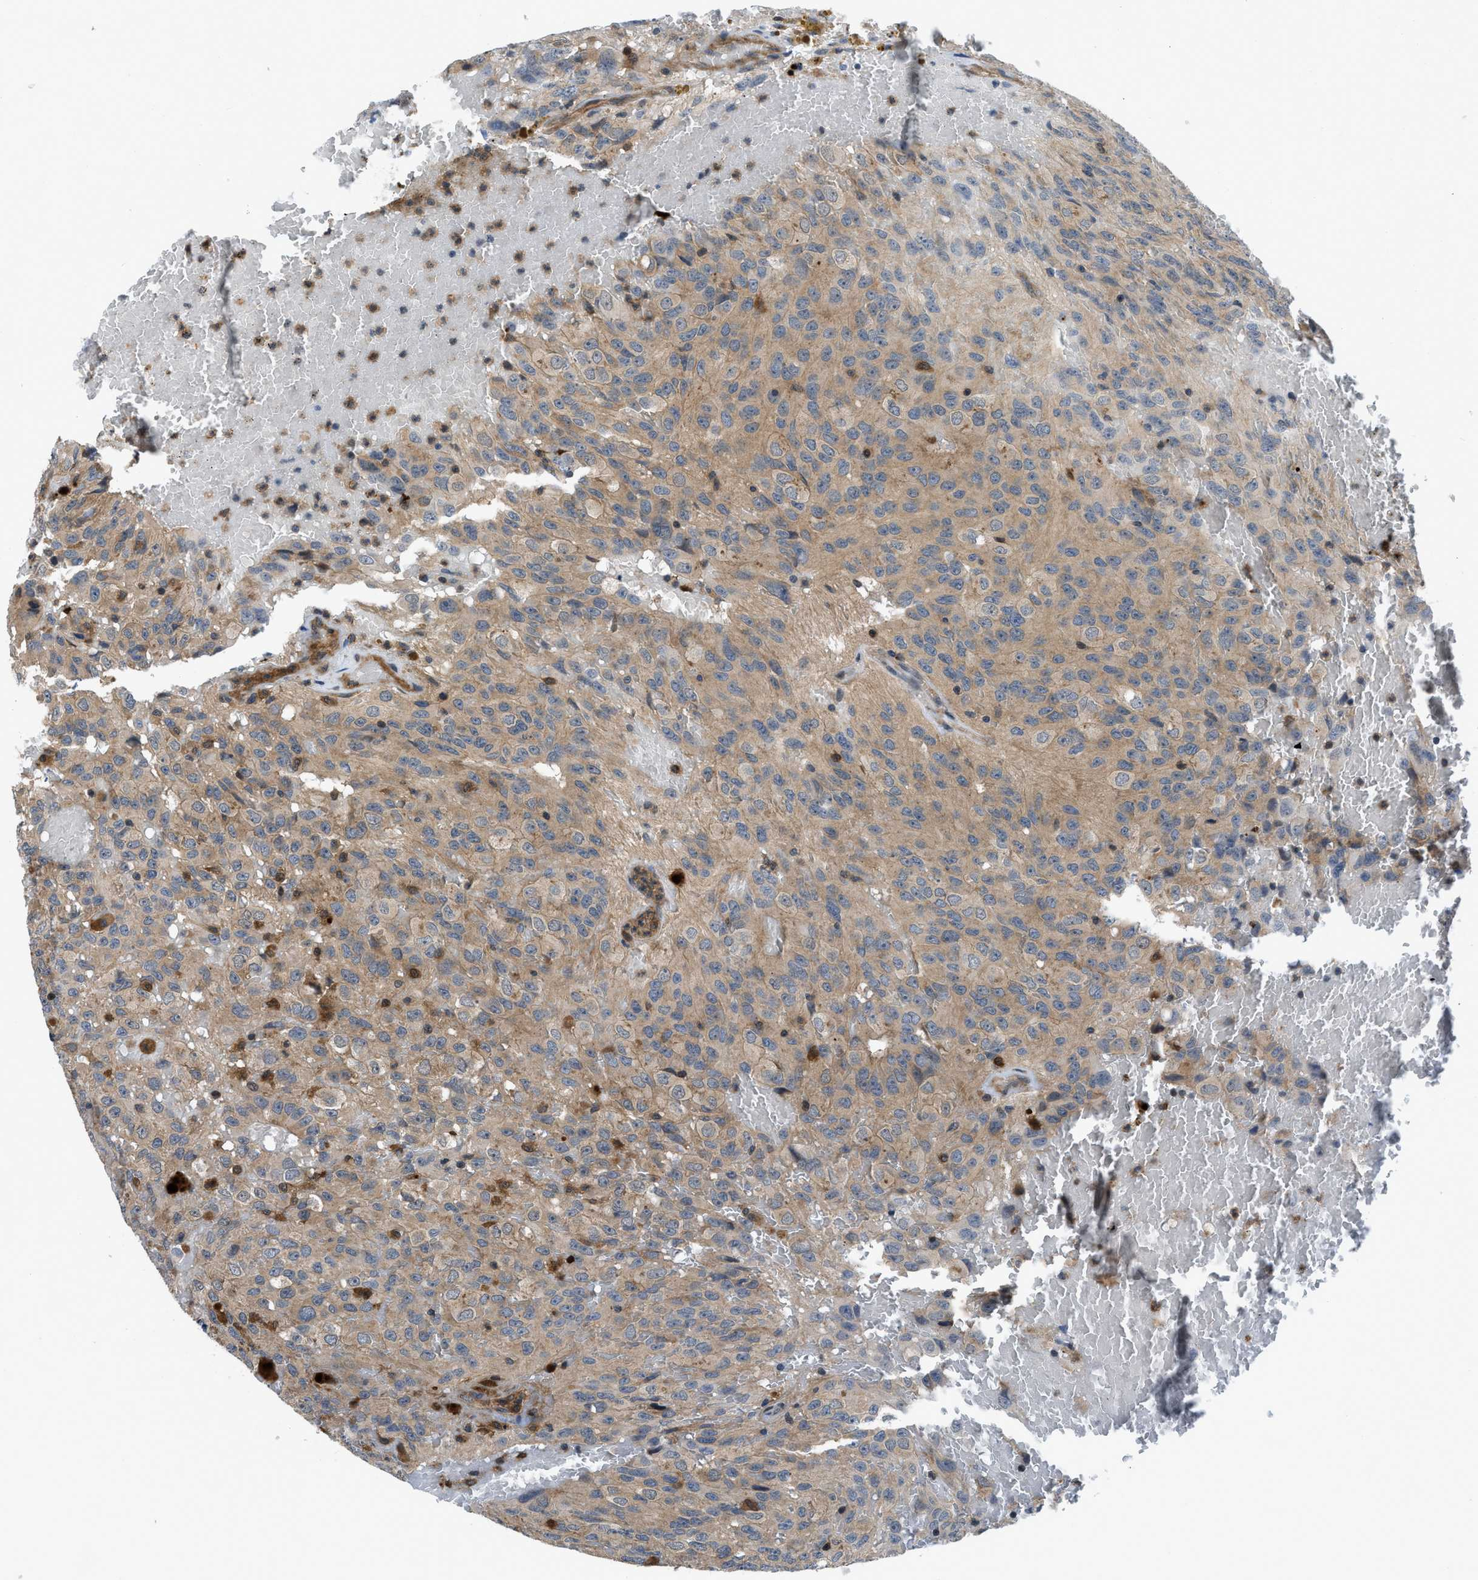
{"staining": {"intensity": "moderate", "quantity": ">75%", "location": "cytoplasmic/membranous"}, "tissue": "glioma", "cell_type": "Tumor cells", "image_type": "cancer", "snomed": [{"axis": "morphology", "description": "Glioma, malignant, High grade"}, {"axis": "topography", "description": "Brain"}], "caption": "About >75% of tumor cells in human malignant glioma (high-grade) demonstrate moderate cytoplasmic/membranous protein positivity as visualized by brown immunohistochemical staining.", "gene": "GPR31", "patient": {"sex": "male", "age": 32}}